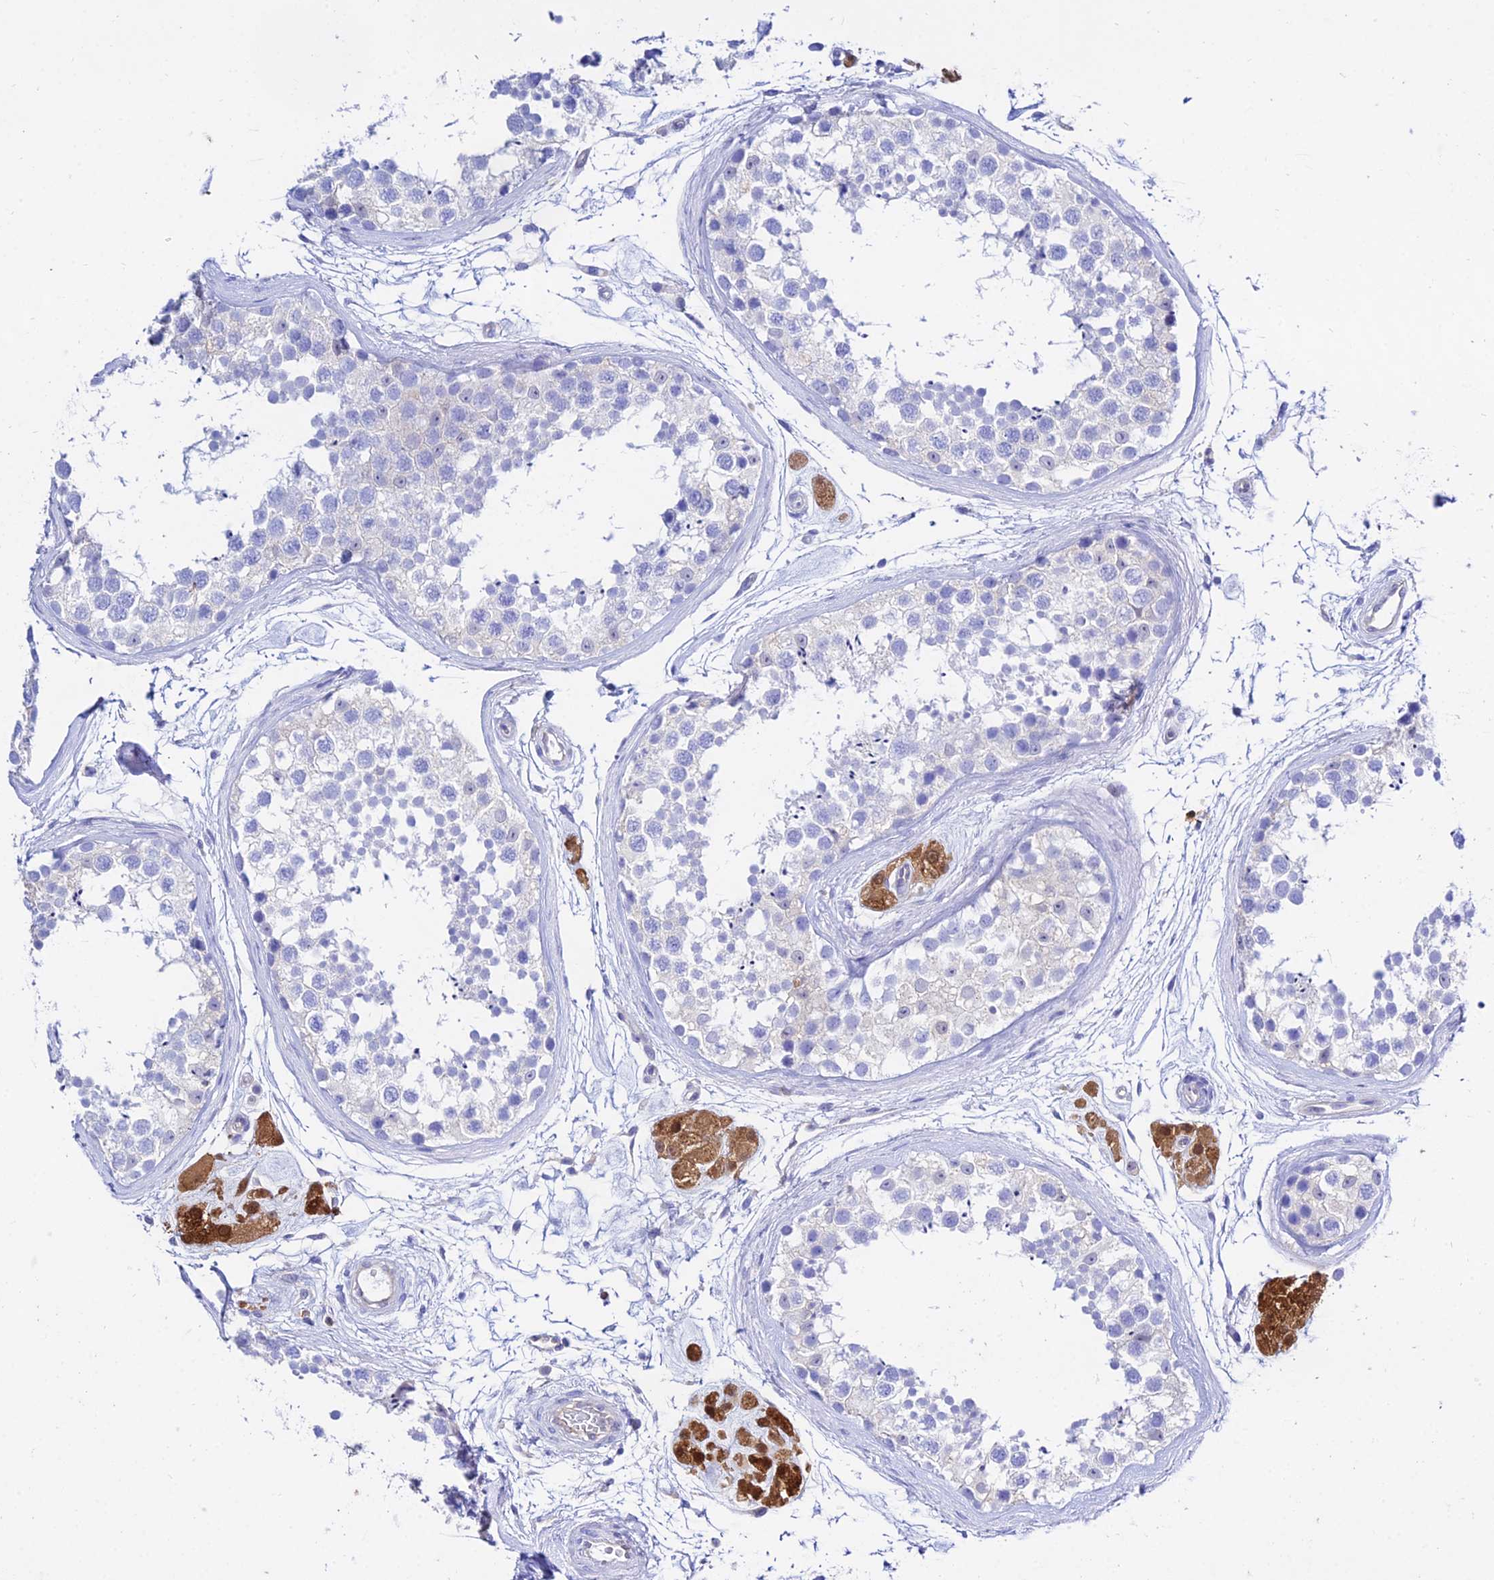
{"staining": {"intensity": "negative", "quantity": "none", "location": "none"}, "tissue": "testis", "cell_type": "Cells in seminiferous ducts", "image_type": "normal", "snomed": [{"axis": "morphology", "description": "Normal tissue, NOS"}, {"axis": "topography", "description": "Testis"}], "caption": "High power microscopy micrograph of an immunohistochemistry (IHC) micrograph of benign testis, revealing no significant positivity in cells in seminiferous ducts.", "gene": "S100A16", "patient": {"sex": "male", "age": 56}}